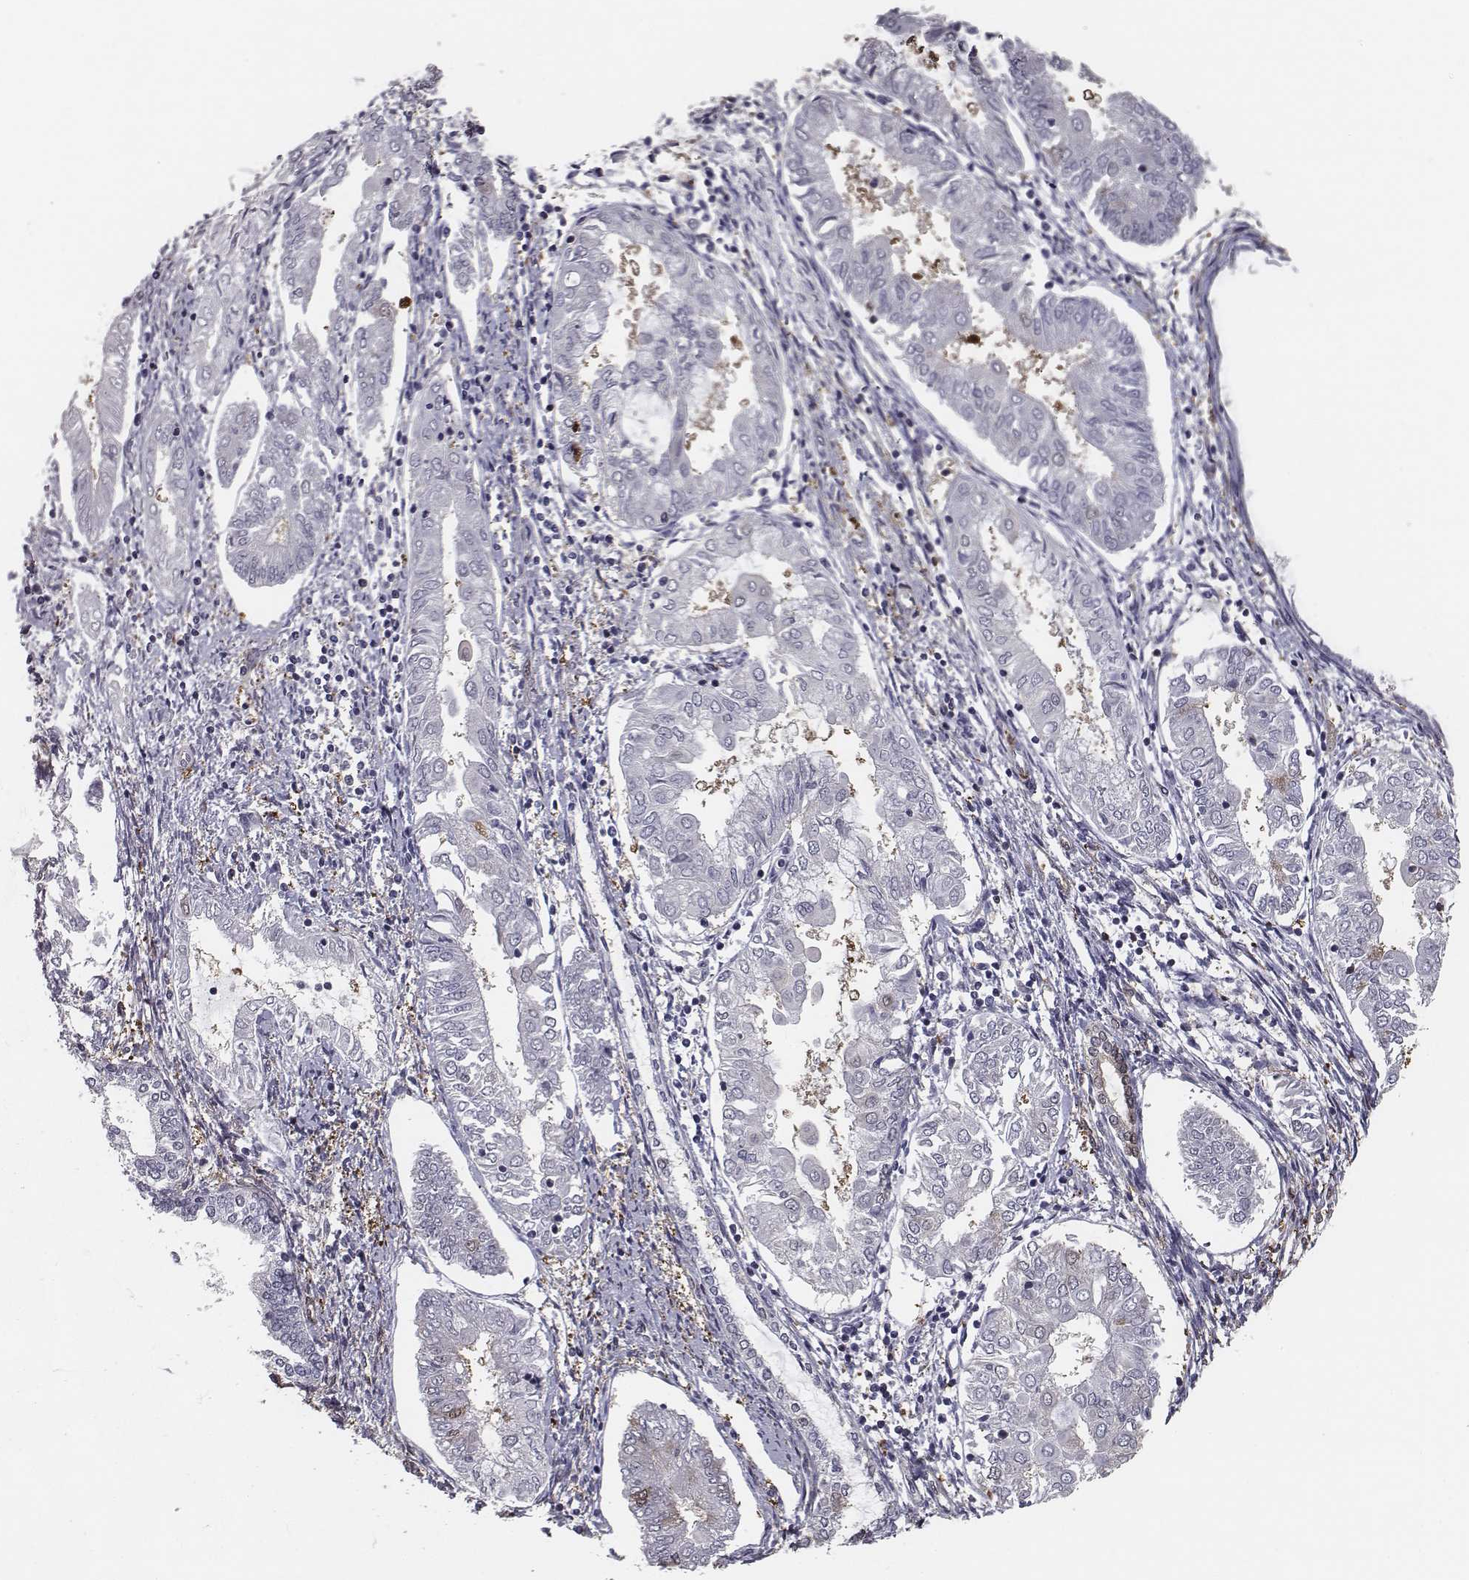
{"staining": {"intensity": "negative", "quantity": "none", "location": "none"}, "tissue": "endometrial cancer", "cell_type": "Tumor cells", "image_type": "cancer", "snomed": [{"axis": "morphology", "description": "Adenocarcinoma, NOS"}, {"axis": "topography", "description": "Endometrium"}], "caption": "Adenocarcinoma (endometrial) was stained to show a protein in brown. There is no significant expression in tumor cells.", "gene": "ISYNA1", "patient": {"sex": "female", "age": 68}}